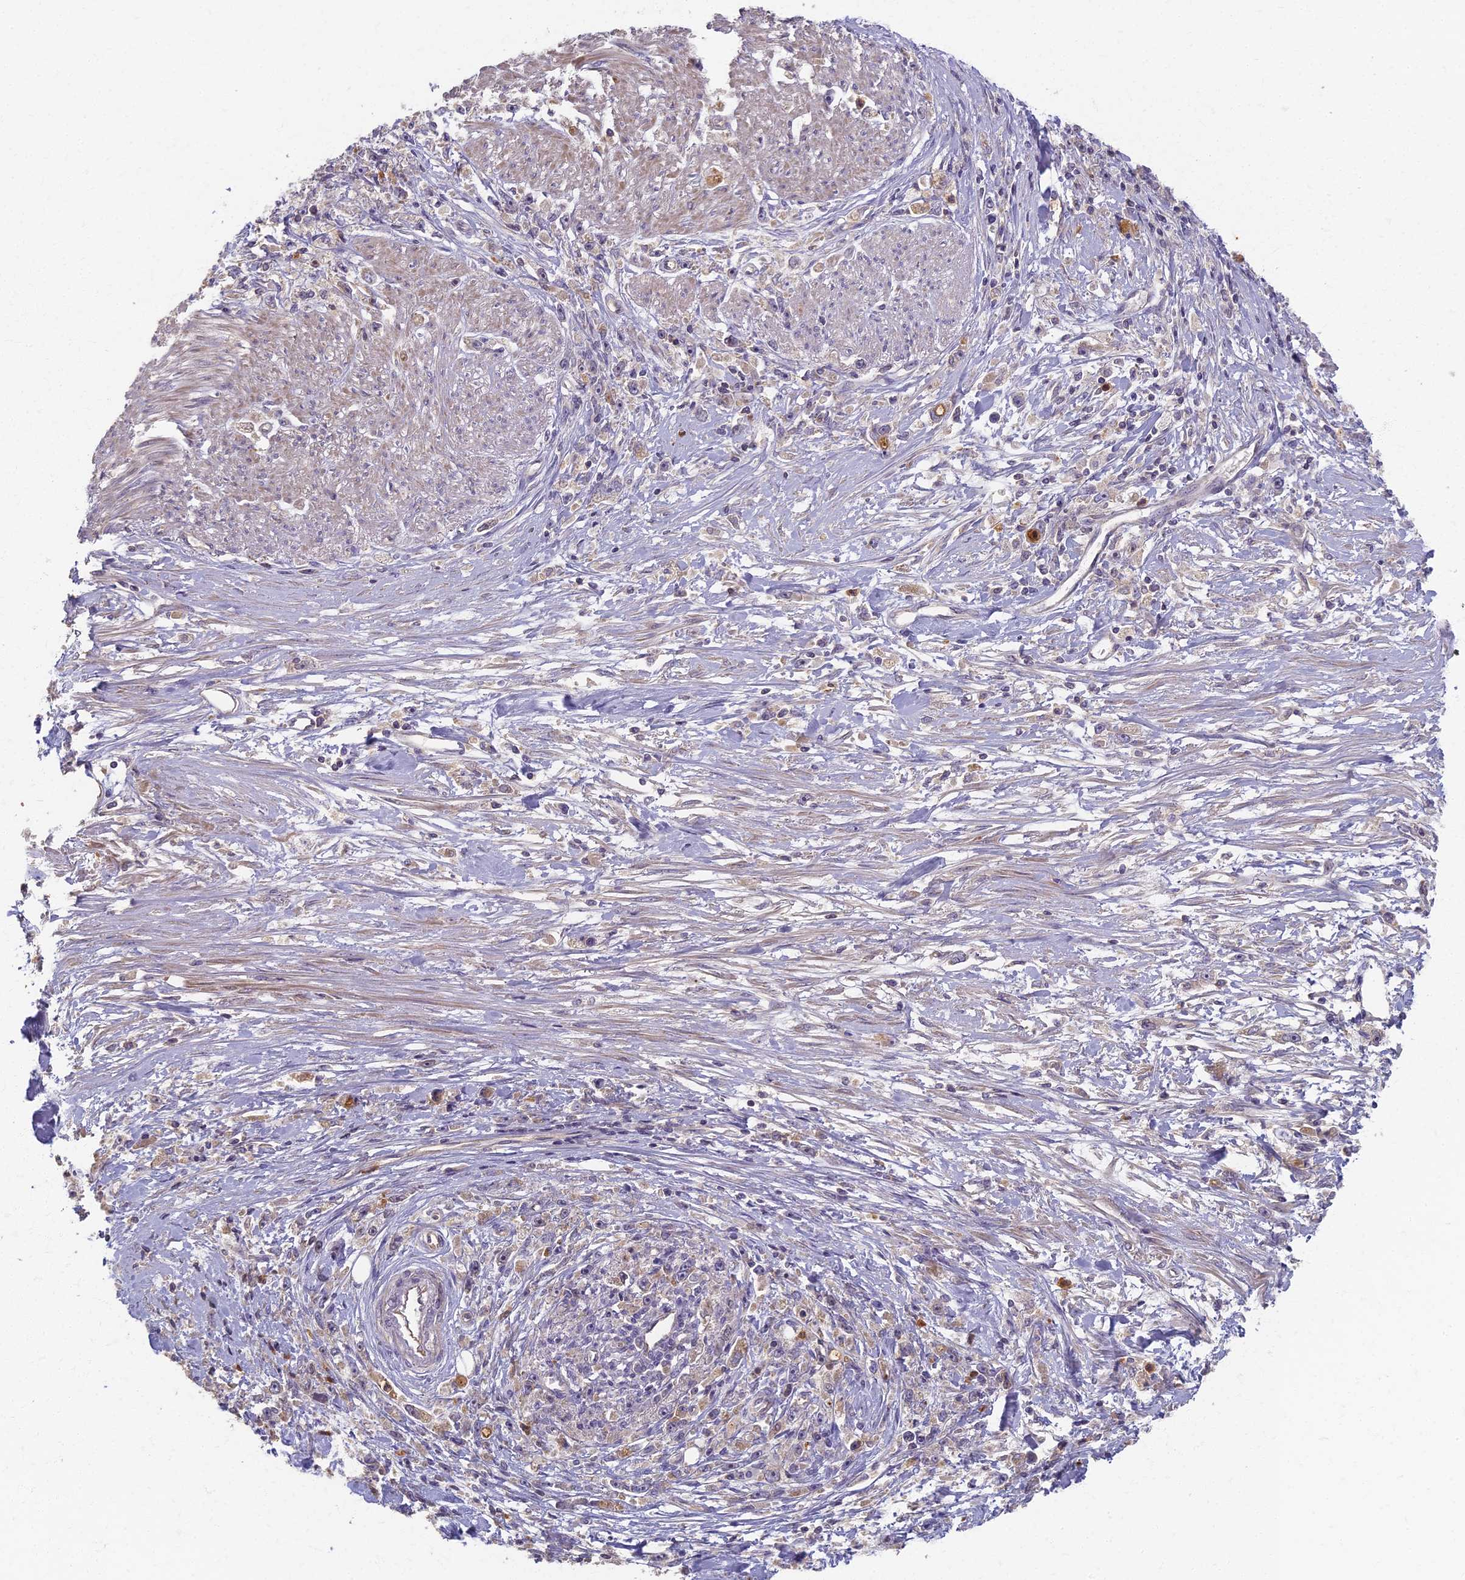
{"staining": {"intensity": "weak", "quantity": "<25%", "location": "cytoplasmic/membranous"}, "tissue": "stomach cancer", "cell_type": "Tumor cells", "image_type": "cancer", "snomed": [{"axis": "morphology", "description": "Adenocarcinoma, NOS"}, {"axis": "topography", "description": "Stomach"}], "caption": "An immunohistochemistry micrograph of stomach cancer (adenocarcinoma) is shown. There is no staining in tumor cells of stomach cancer (adenocarcinoma). Nuclei are stained in blue.", "gene": "AP4E1", "patient": {"sex": "female", "age": 59}}